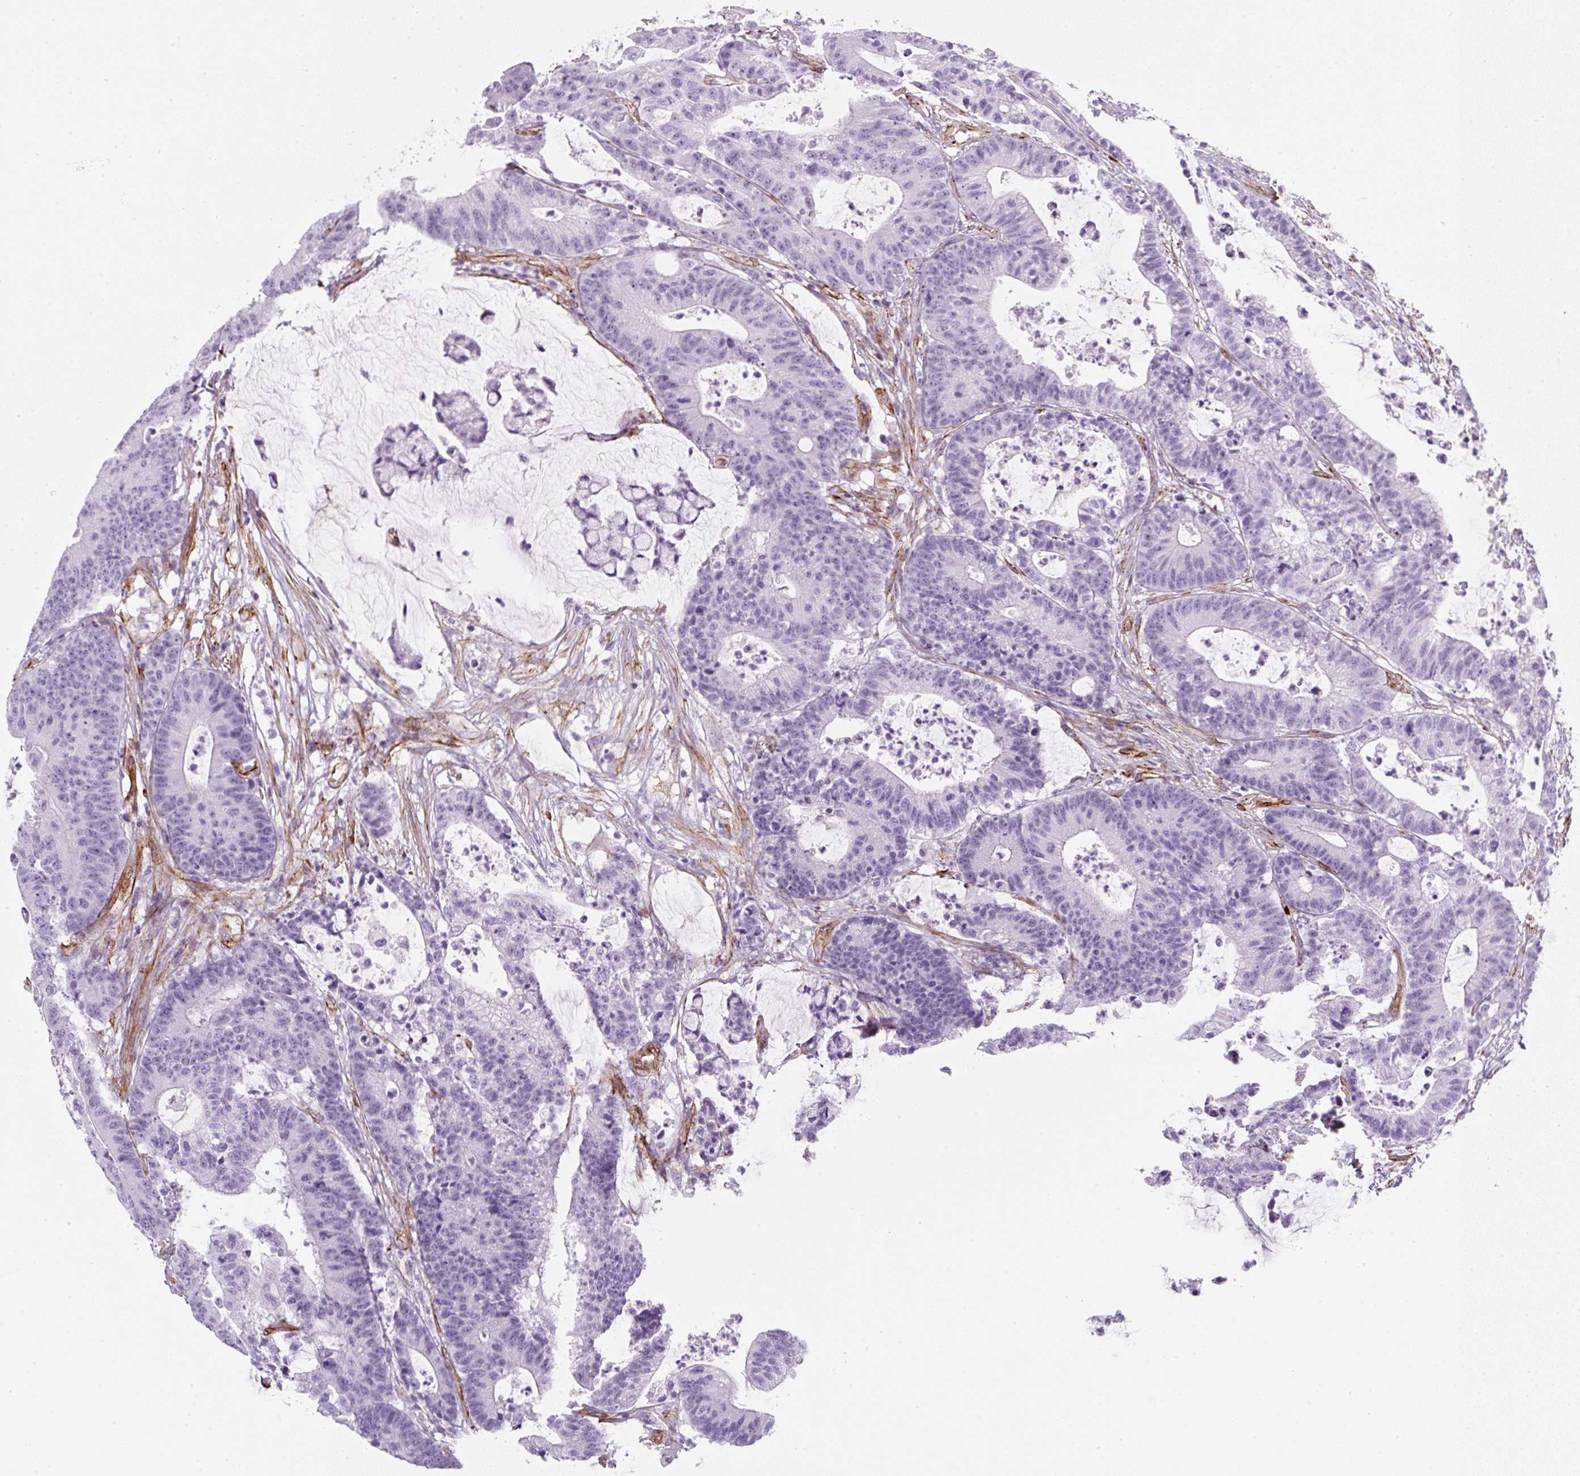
{"staining": {"intensity": "negative", "quantity": "none", "location": "none"}, "tissue": "colorectal cancer", "cell_type": "Tumor cells", "image_type": "cancer", "snomed": [{"axis": "morphology", "description": "Adenocarcinoma, NOS"}, {"axis": "topography", "description": "Colon"}], "caption": "The IHC photomicrograph has no significant staining in tumor cells of colorectal cancer tissue.", "gene": "CAVIN3", "patient": {"sex": "female", "age": 84}}